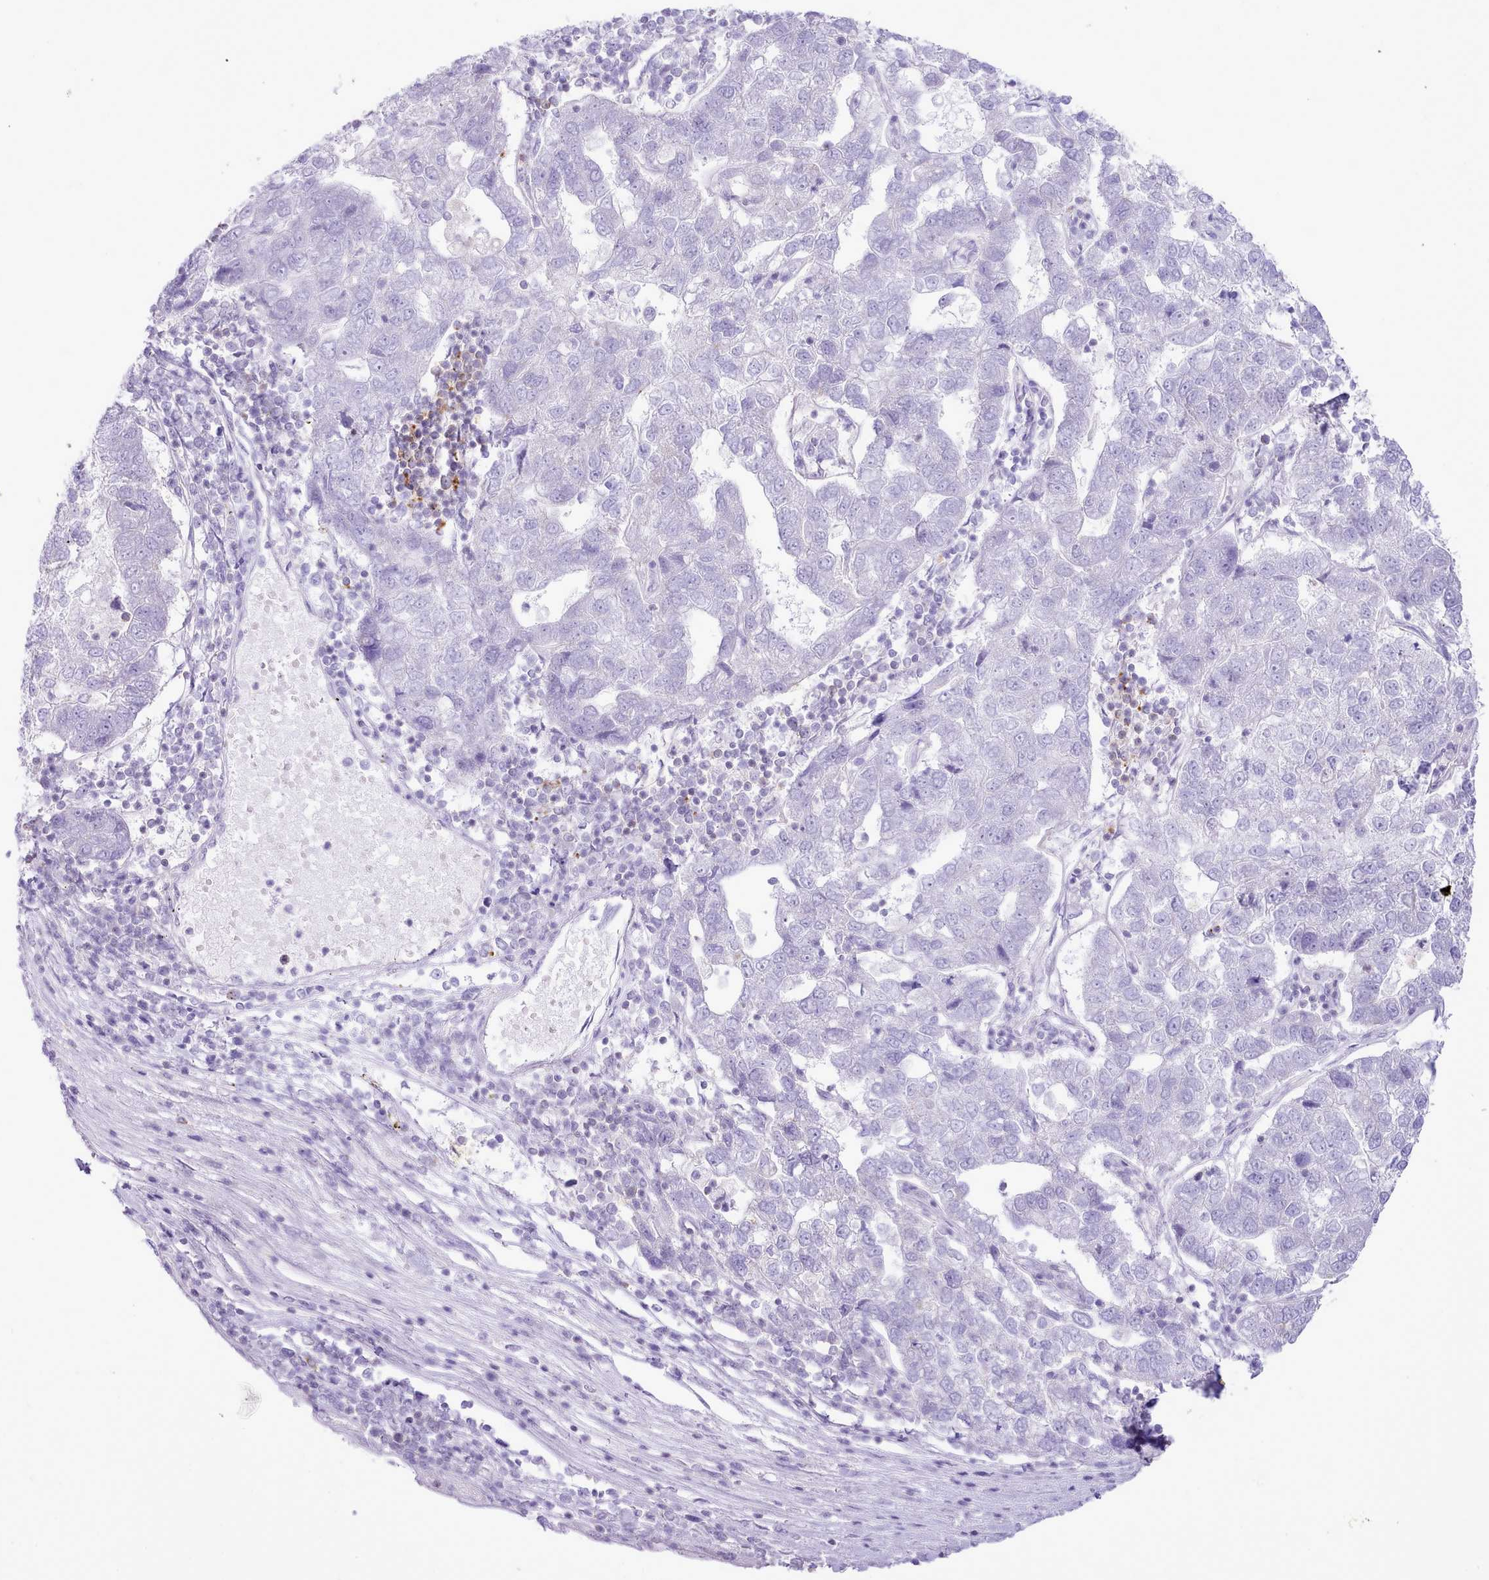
{"staining": {"intensity": "negative", "quantity": "none", "location": "none"}, "tissue": "pancreatic cancer", "cell_type": "Tumor cells", "image_type": "cancer", "snomed": [{"axis": "morphology", "description": "Adenocarcinoma, NOS"}, {"axis": "topography", "description": "Pancreas"}], "caption": "A high-resolution histopathology image shows immunohistochemistry staining of adenocarcinoma (pancreatic), which reveals no significant staining in tumor cells. Brightfield microscopy of immunohistochemistry stained with DAB (3,3'-diaminobenzidine) (brown) and hematoxylin (blue), captured at high magnification.", "gene": "MDFI", "patient": {"sex": "female", "age": 61}}